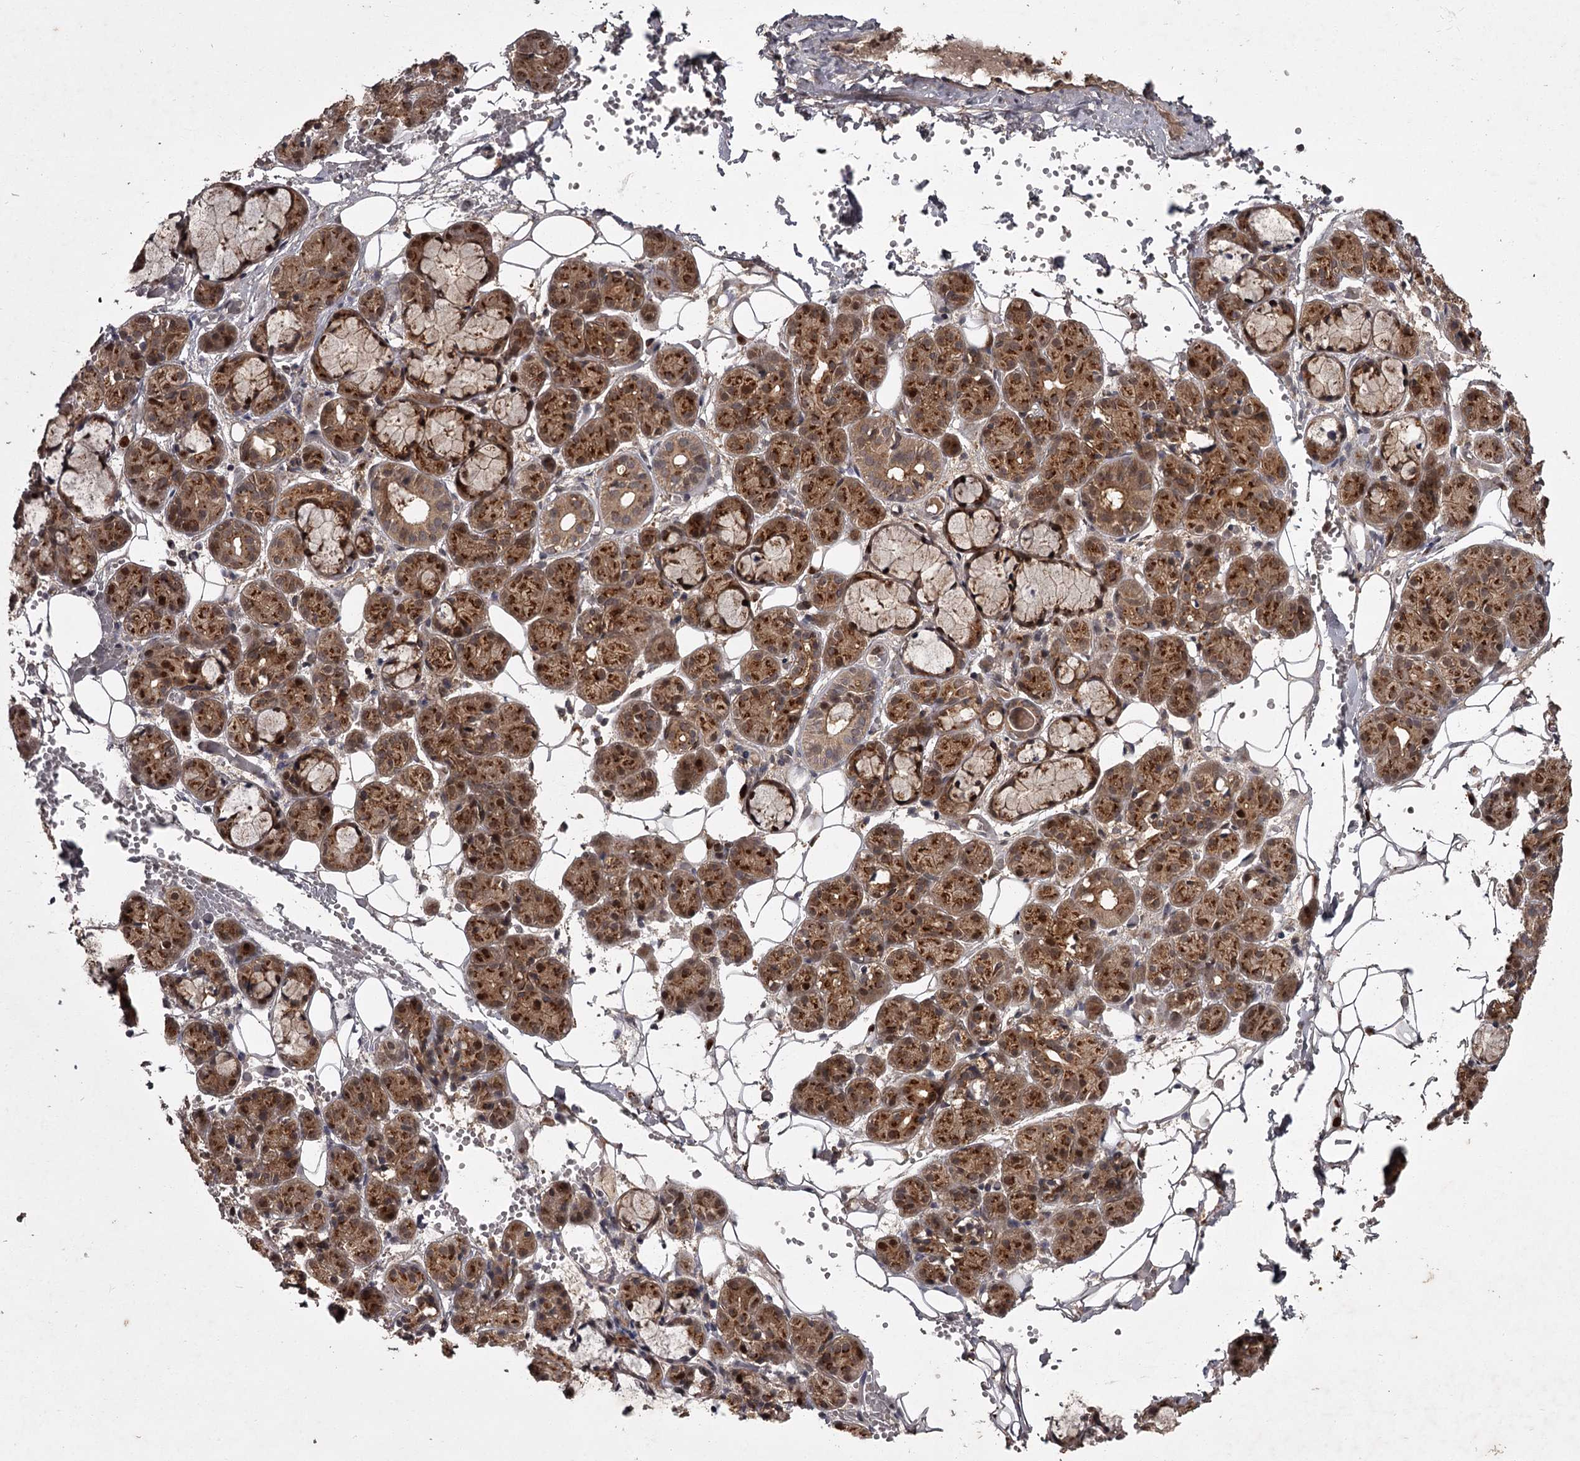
{"staining": {"intensity": "moderate", "quantity": ">75%", "location": "cytoplasmic/membranous,nuclear"}, "tissue": "salivary gland", "cell_type": "Glandular cells", "image_type": "normal", "snomed": [{"axis": "morphology", "description": "Normal tissue, NOS"}, {"axis": "topography", "description": "Salivary gland"}], "caption": "A brown stain highlights moderate cytoplasmic/membranous,nuclear expression of a protein in glandular cells of benign human salivary gland.", "gene": "TBC1D23", "patient": {"sex": "male", "age": 63}}